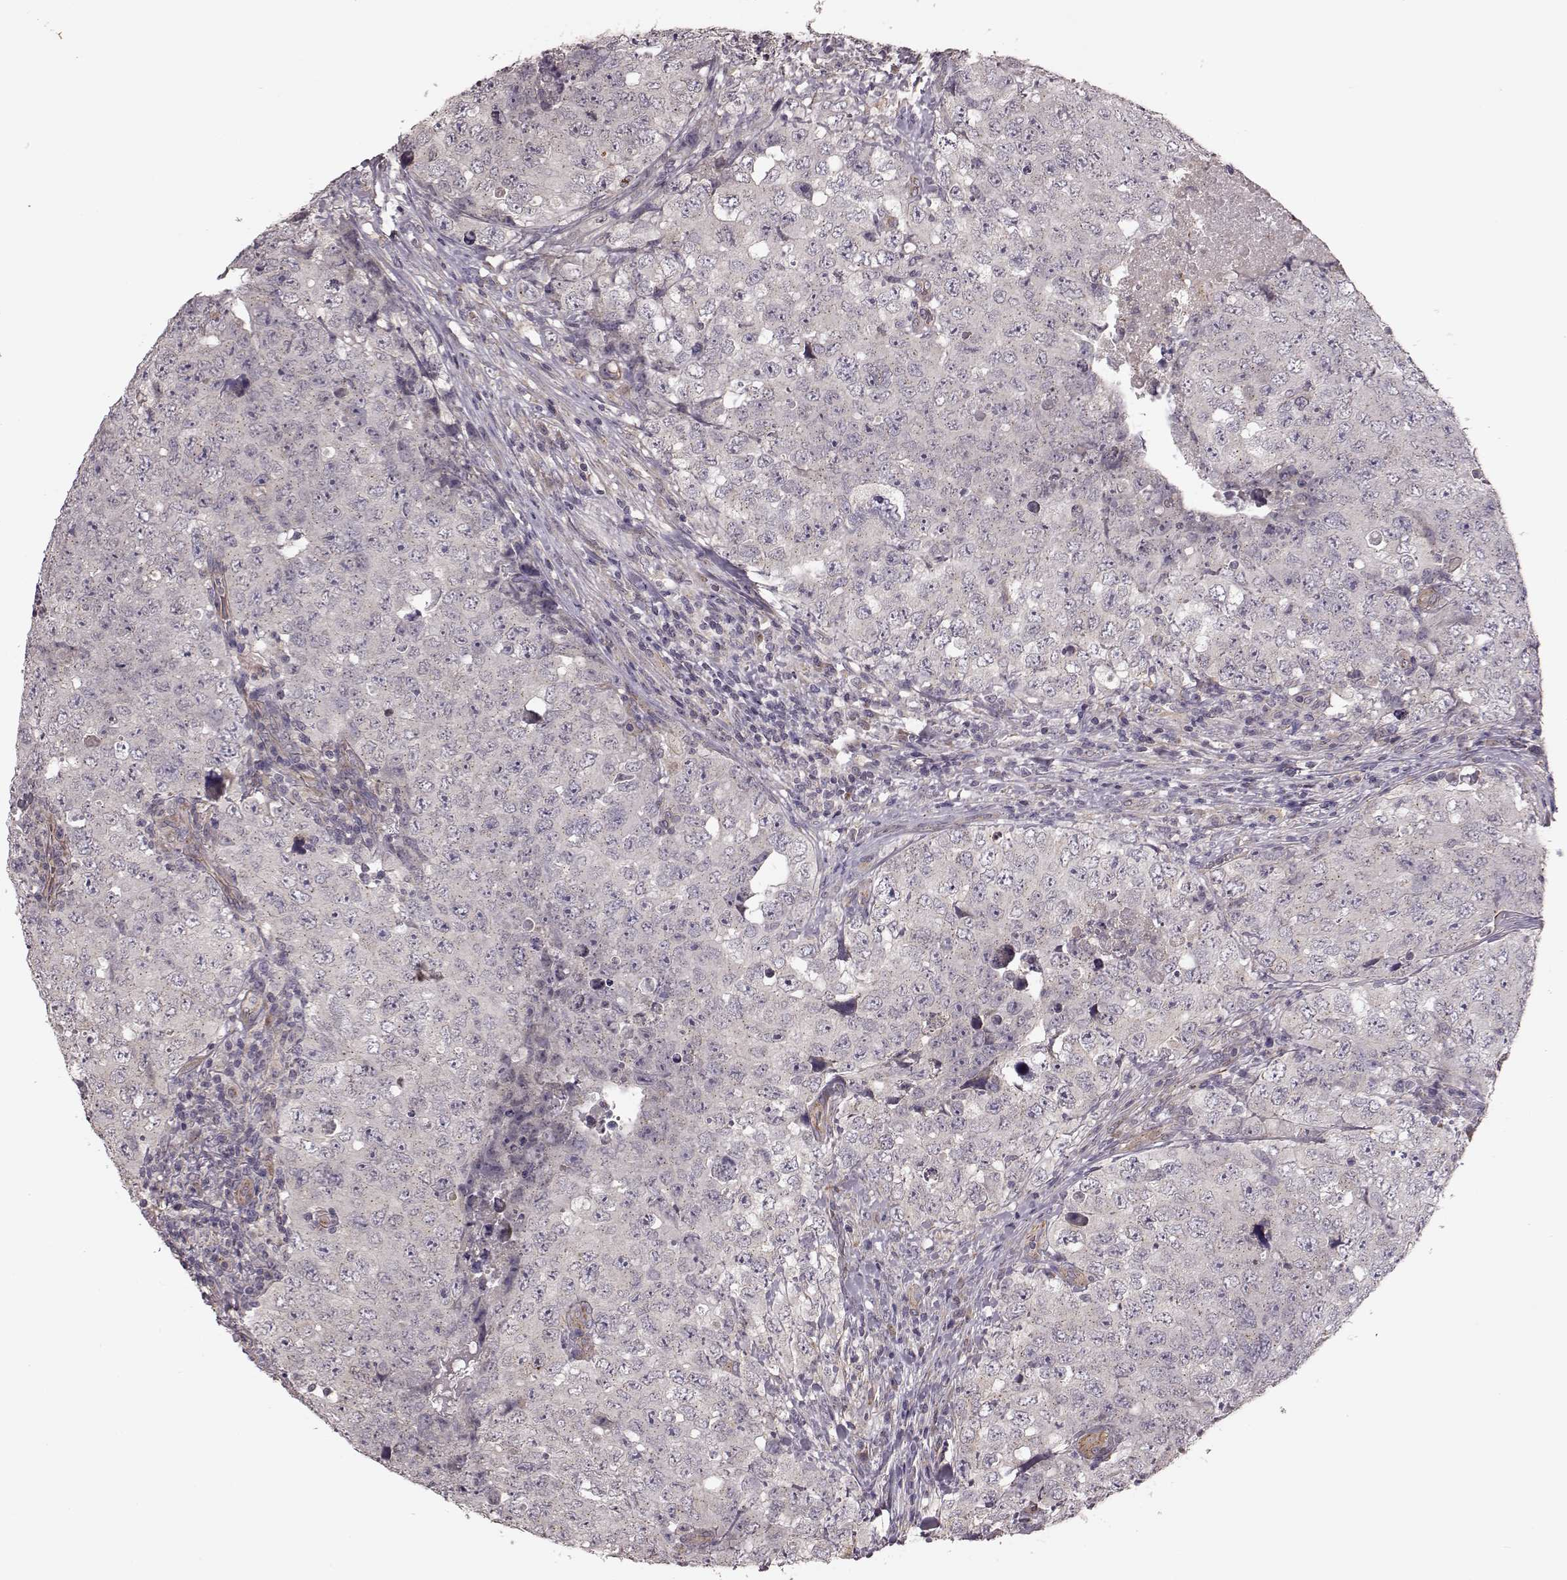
{"staining": {"intensity": "negative", "quantity": "none", "location": "none"}, "tissue": "testis cancer", "cell_type": "Tumor cells", "image_type": "cancer", "snomed": [{"axis": "morphology", "description": "Seminoma, NOS"}, {"axis": "topography", "description": "Testis"}], "caption": "The photomicrograph displays no staining of tumor cells in testis cancer (seminoma).", "gene": "NTF3", "patient": {"sex": "male", "age": 34}}